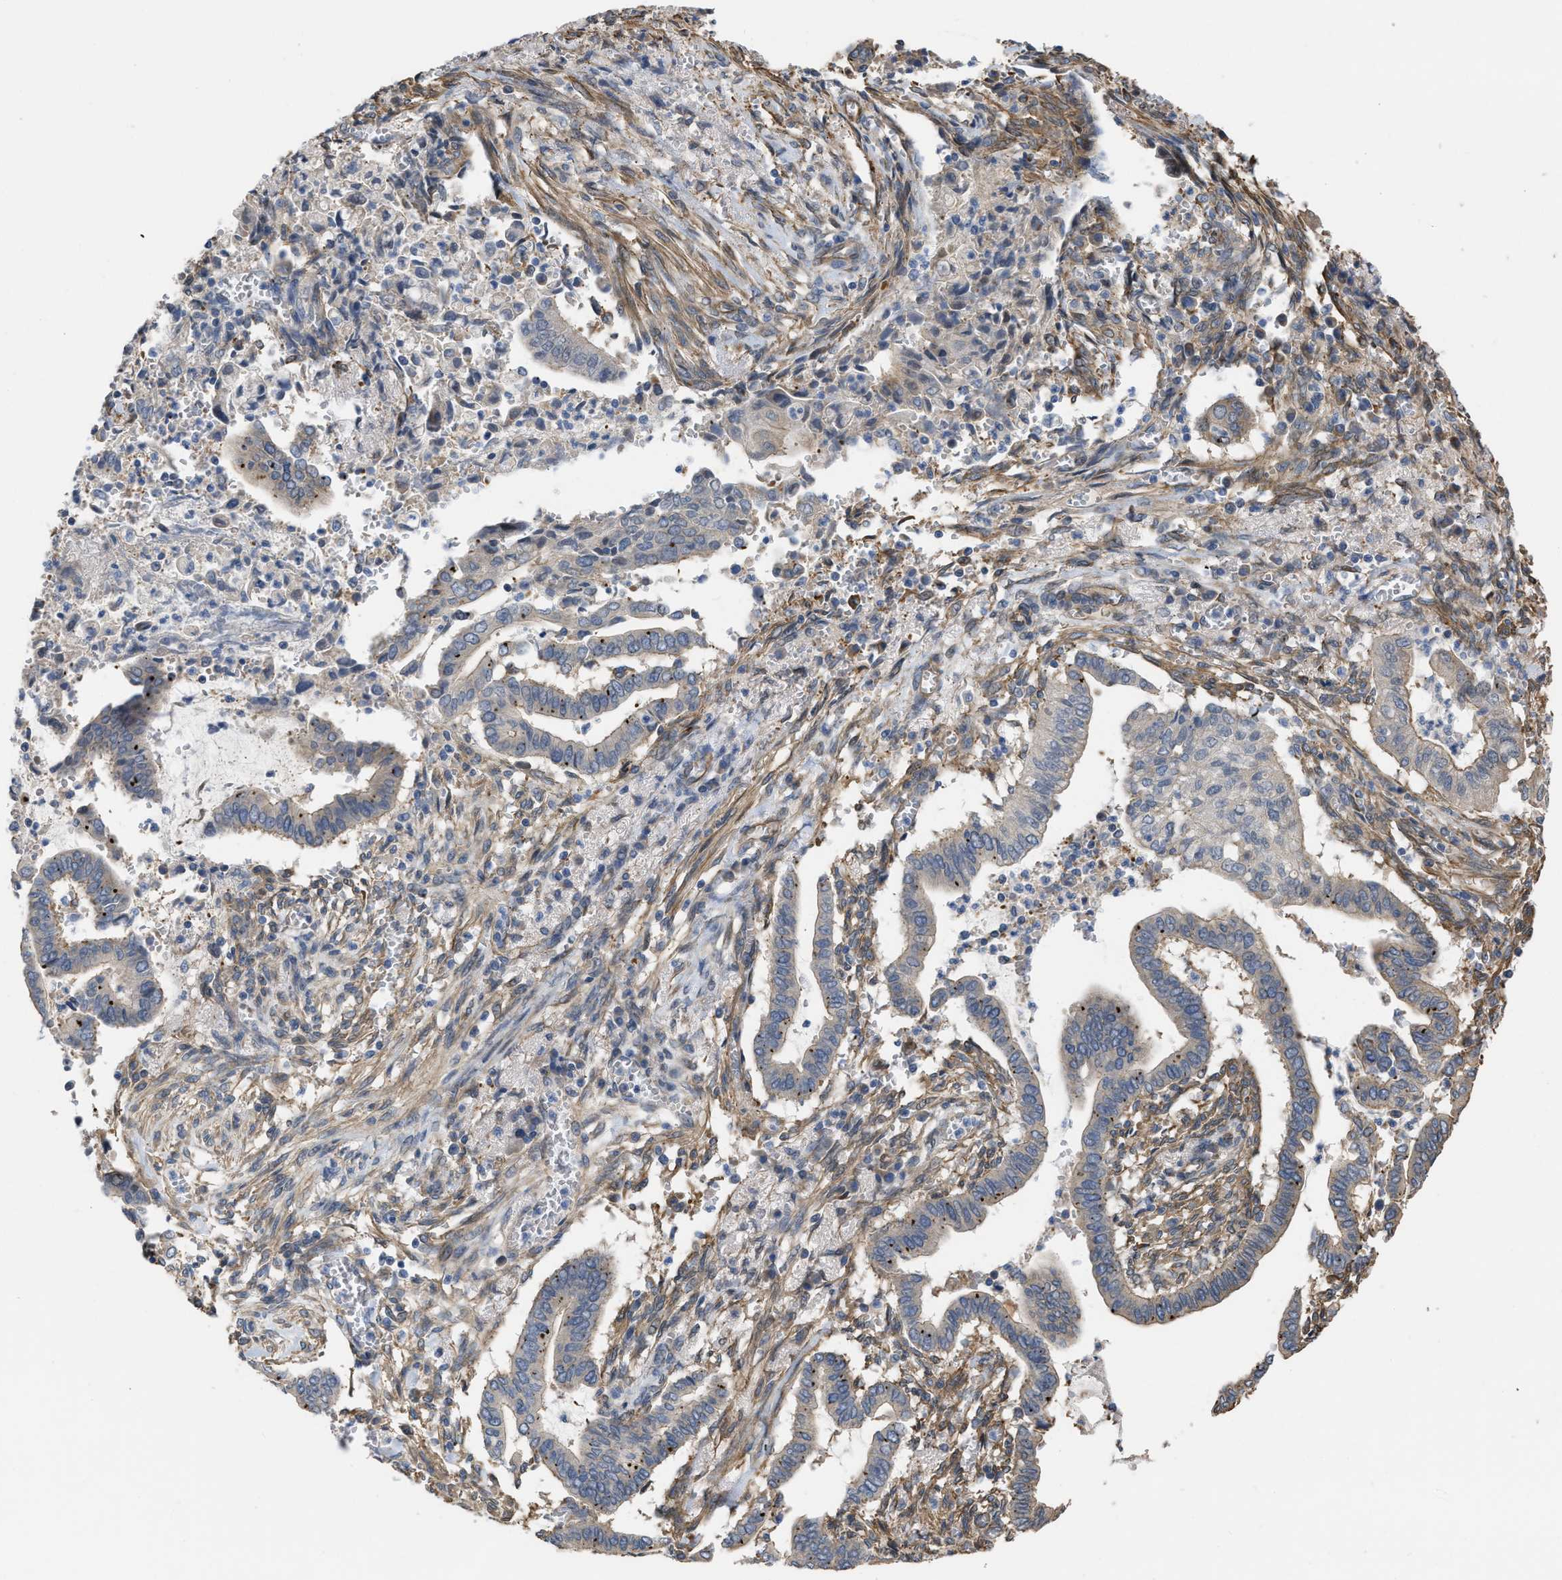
{"staining": {"intensity": "negative", "quantity": "none", "location": "none"}, "tissue": "cervical cancer", "cell_type": "Tumor cells", "image_type": "cancer", "snomed": [{"axis": "morphology", "description": "Adenocarcinoma, NOS"}, {"axis": "topography", "description": "Cervix"}], "caption": "Protein analysis of cervical adenocarcinoma displays no significant staining in tumor cells.", "gene": "SLC4A11", "patient": {"sex": "female", "age": 44}}